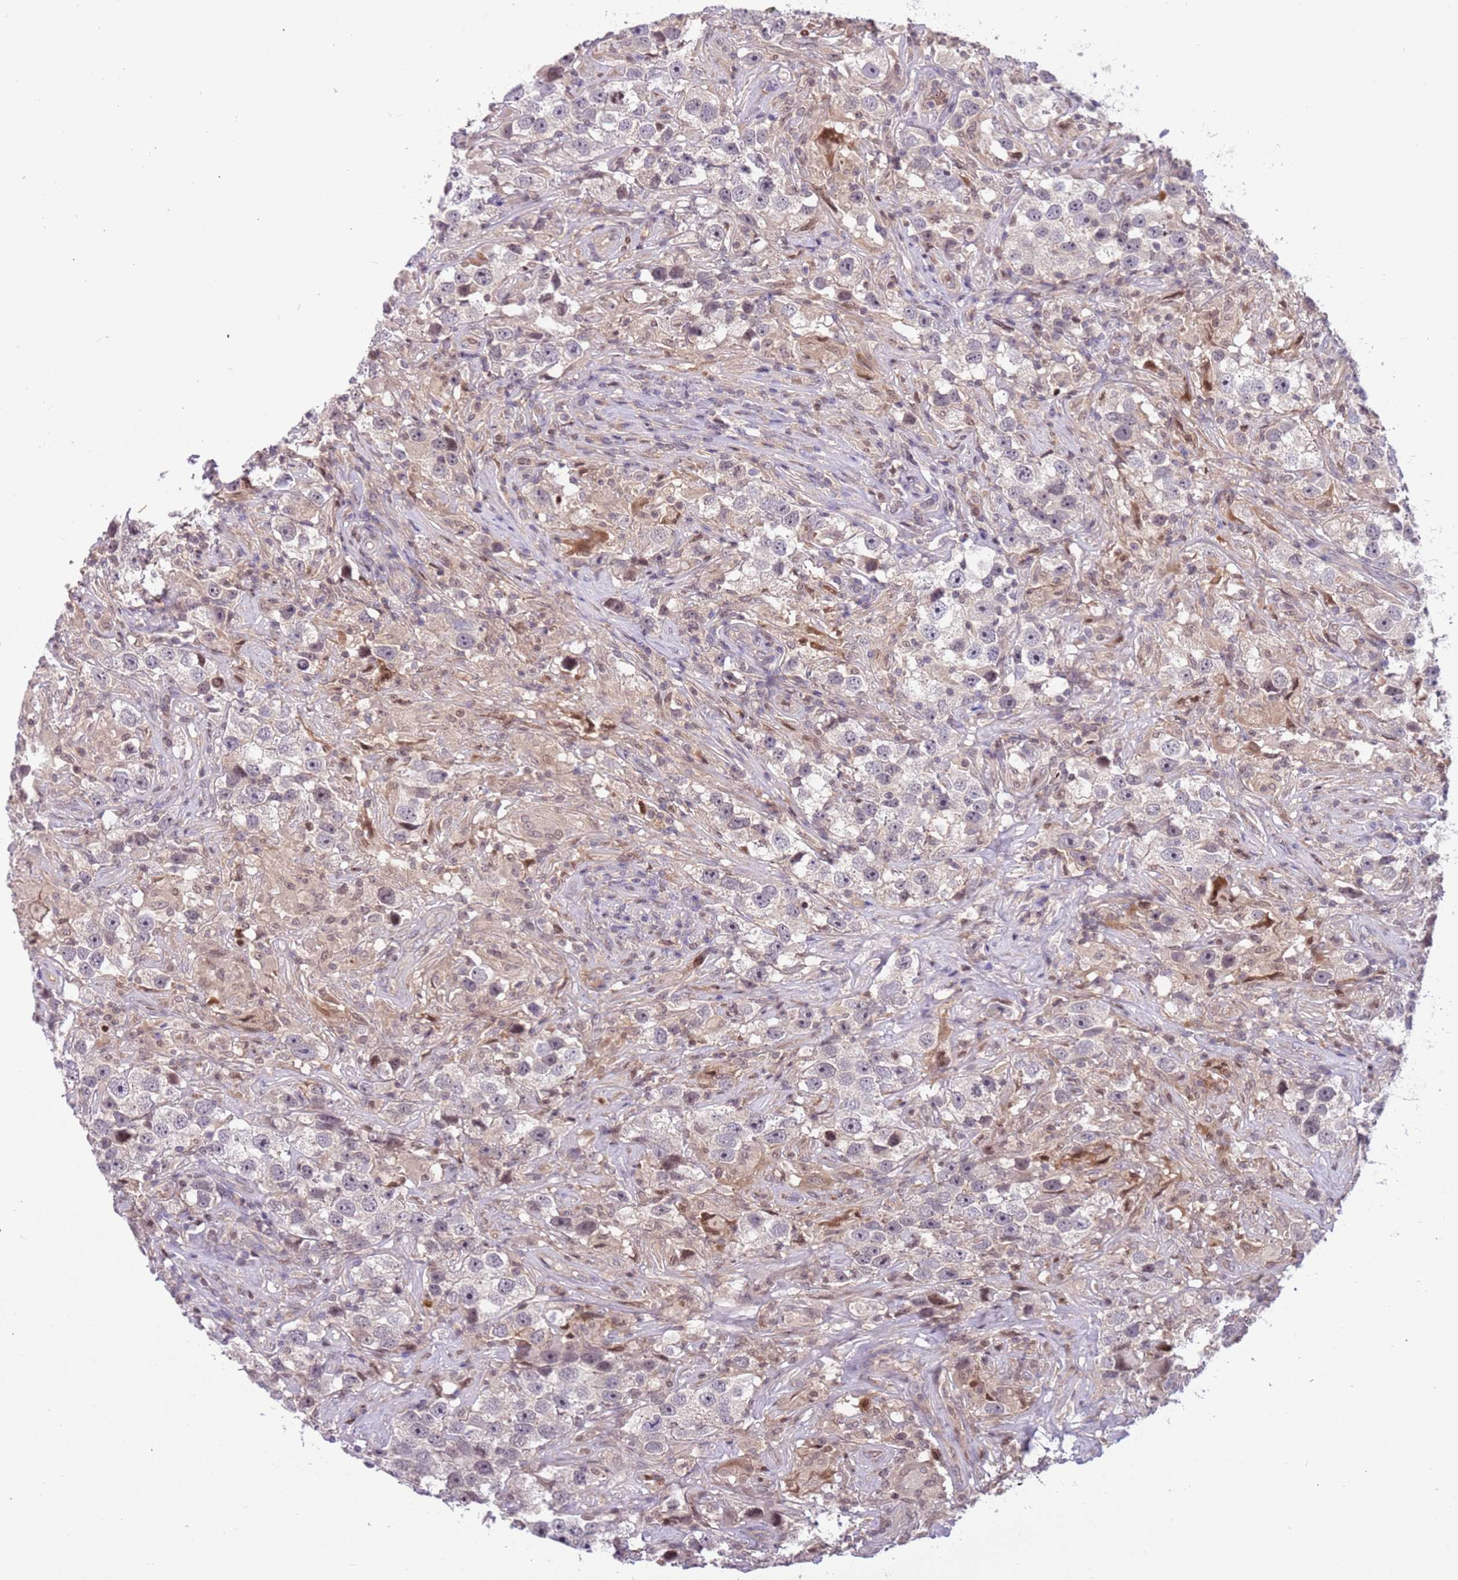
{"staining": {"intensity": "negative", "quantity": "none", "location": "none"}, "tissue": "testis cancer", "cell_type": "Tumor cells", "image_type": "cancer", "snomed": [{"axis": "morphology", "description": "Seminoma, NOS"}, {"axis": "topography", "description": "Testis"}], "caption": "IHC image of neoplastic tissue: human seminoma (testis) stained with DAB (3,3'-diaminobenzidine) displays no significant protein expression in tumor cells.", "gene": "ARHGEF5", "patient": {"sex": "male", "age": 49}}